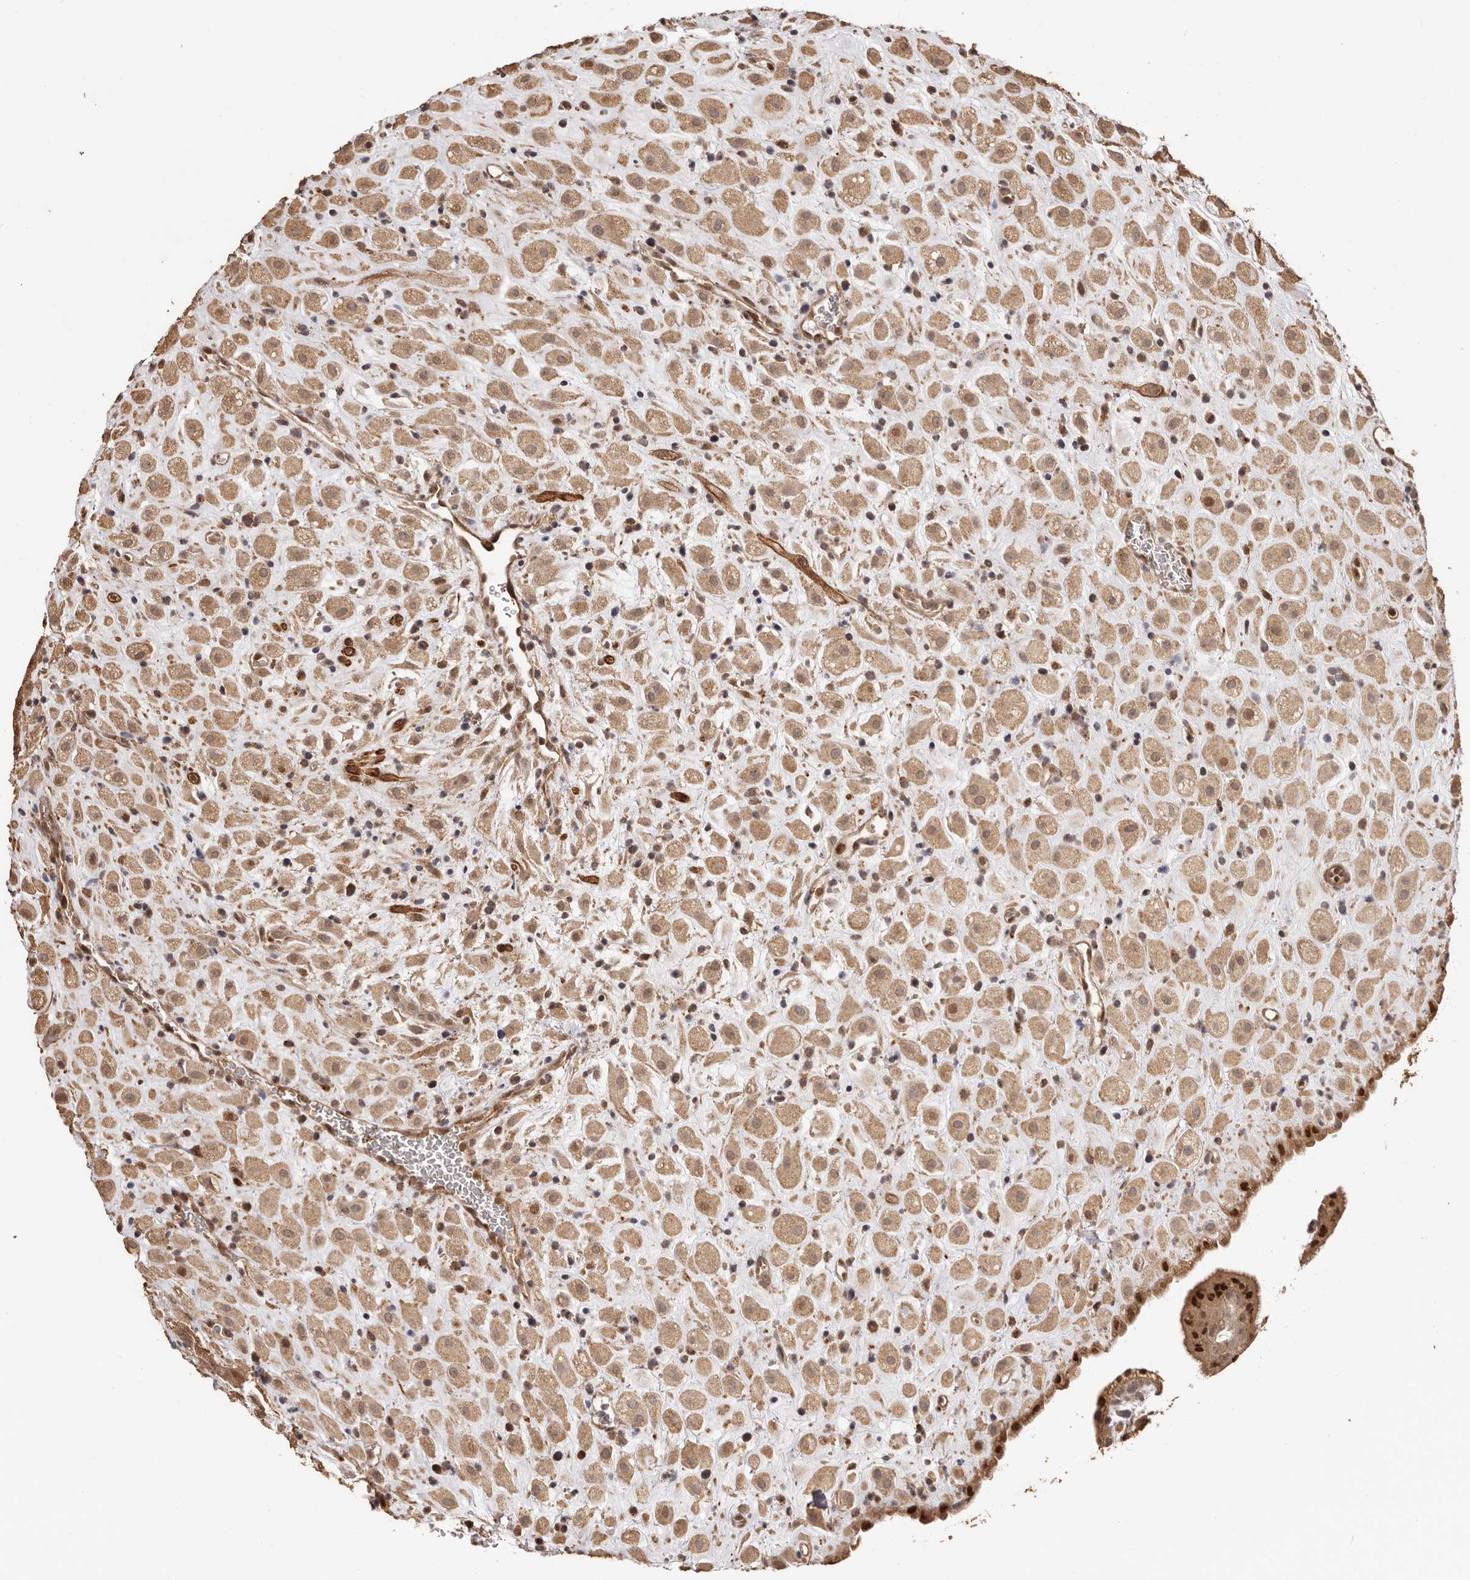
{"staining": {"intensity": "moderate", "quantity": ">75%", "location": "cytoplasmic/membranous,nuclear"}, "tissue": "placenta", "cell_type": "Decidual cells", "image_type": "normal", "snomed": [{"axis": "morphology", "description": "Normal tissue, NOS"}, {"axis": "topography", "description": "Placenta"}], "caption": "A photomicrograph of human placenta stained for a protein displays moderate cytoplasmic/membranous,nuclear brown staining in decidual cells. (DAB IHC with brightfield microscopy, high magnification).", "gene": "UBR2", "patient": {"sex": "female", "age": 35}}